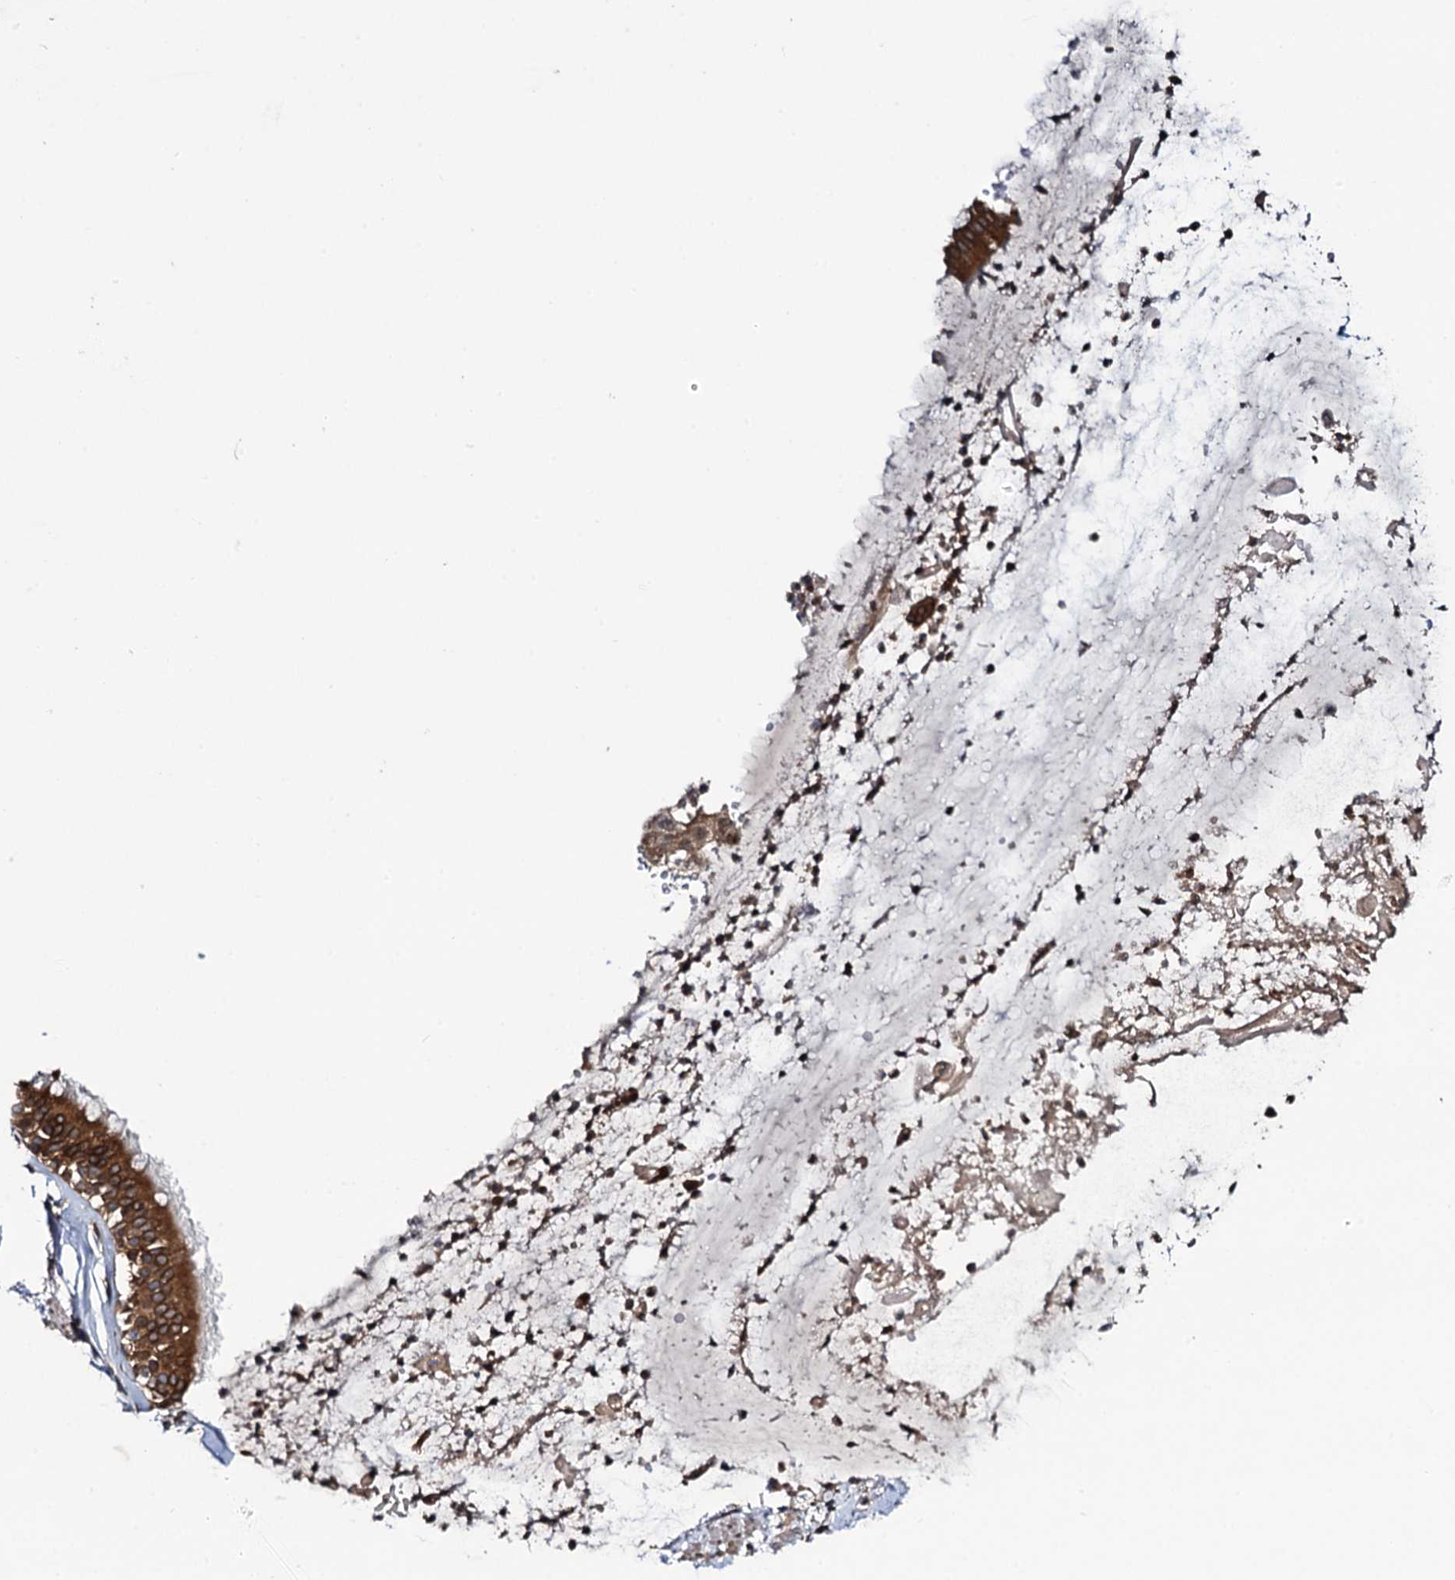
{"staining": {"intensity": "moderate", "quantity": "25%-75%", "location": "cytoplasmic/membranous,nuclear"}, "tissue": "adipose tissue", "cell_type": "Adipocytes", "image_type": "normal", "snomed": [{"axis": "morphology", "description": "Normal tissue, NOS"}, {"axis": "topography", "description": "Lymph node"}, {"axis": "topography", "description": "Cartilage tissue"}, {"axis": "topography", "description": "Bronchus"}], "caption": "Protein staining by immunohistochemistry (IHC) reveals moderate cytoplasmic/membranous,nuclear expression in approximately 25%-75% of adipocytes in unremarkable adipose tissue.", "gene": "EVX2", "patient": {"sex": "male", "age": 63}}